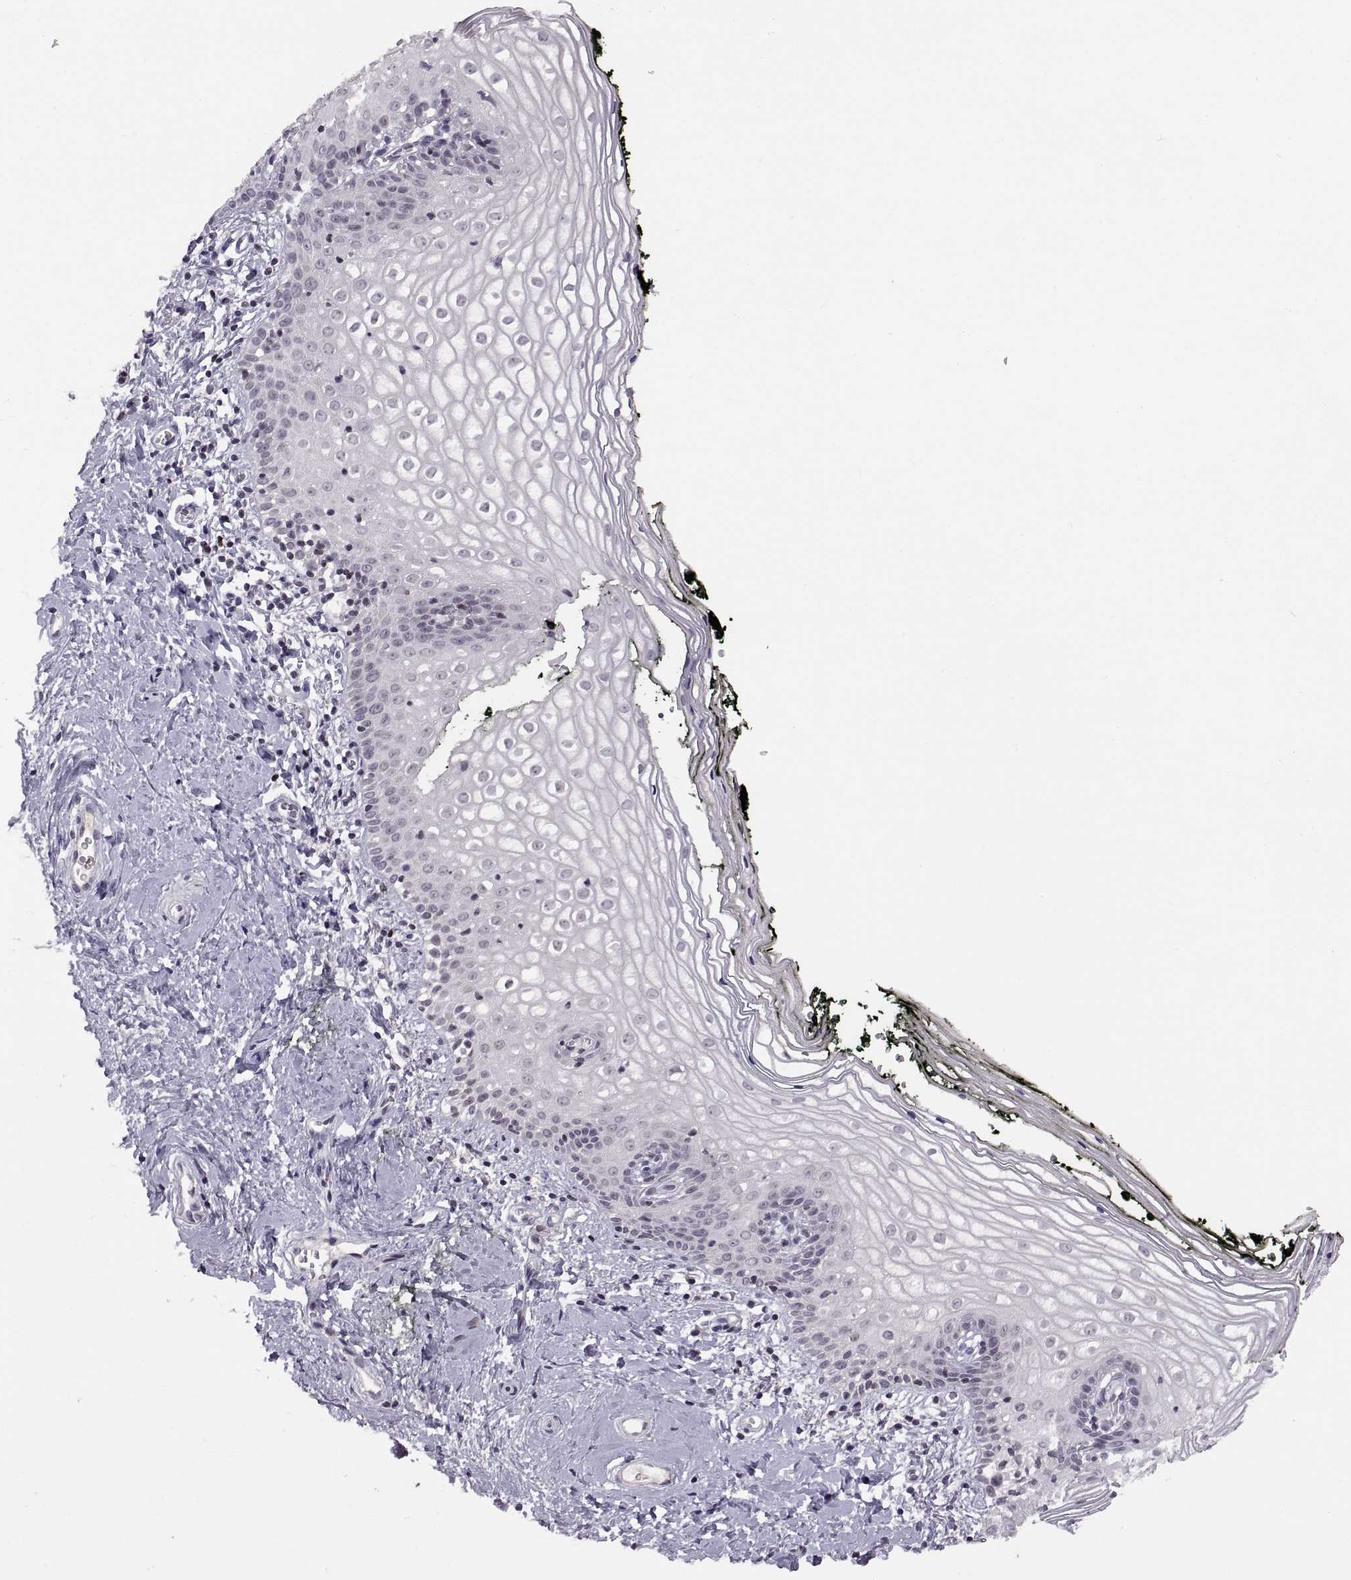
{"staining": {"intensity": "negative", "quantity": "none", "location": "none"}, "tissue": "vagina", "cell_type": "Squamous epithelial cells", "image_type": "normal", "snomed": [{"axis": "morphology", "description": "Normal tissue, NOS"}, {"axis": "topography", "description": "Vagina"}], "caption": "Immunohistochemistry histopathology image of benign vagina: vagina stained with DAB reveals no significant protein expression in squamous epithelial cells.", "gene": "NEK2", "patient": {"sex": "female", "age": 47}}